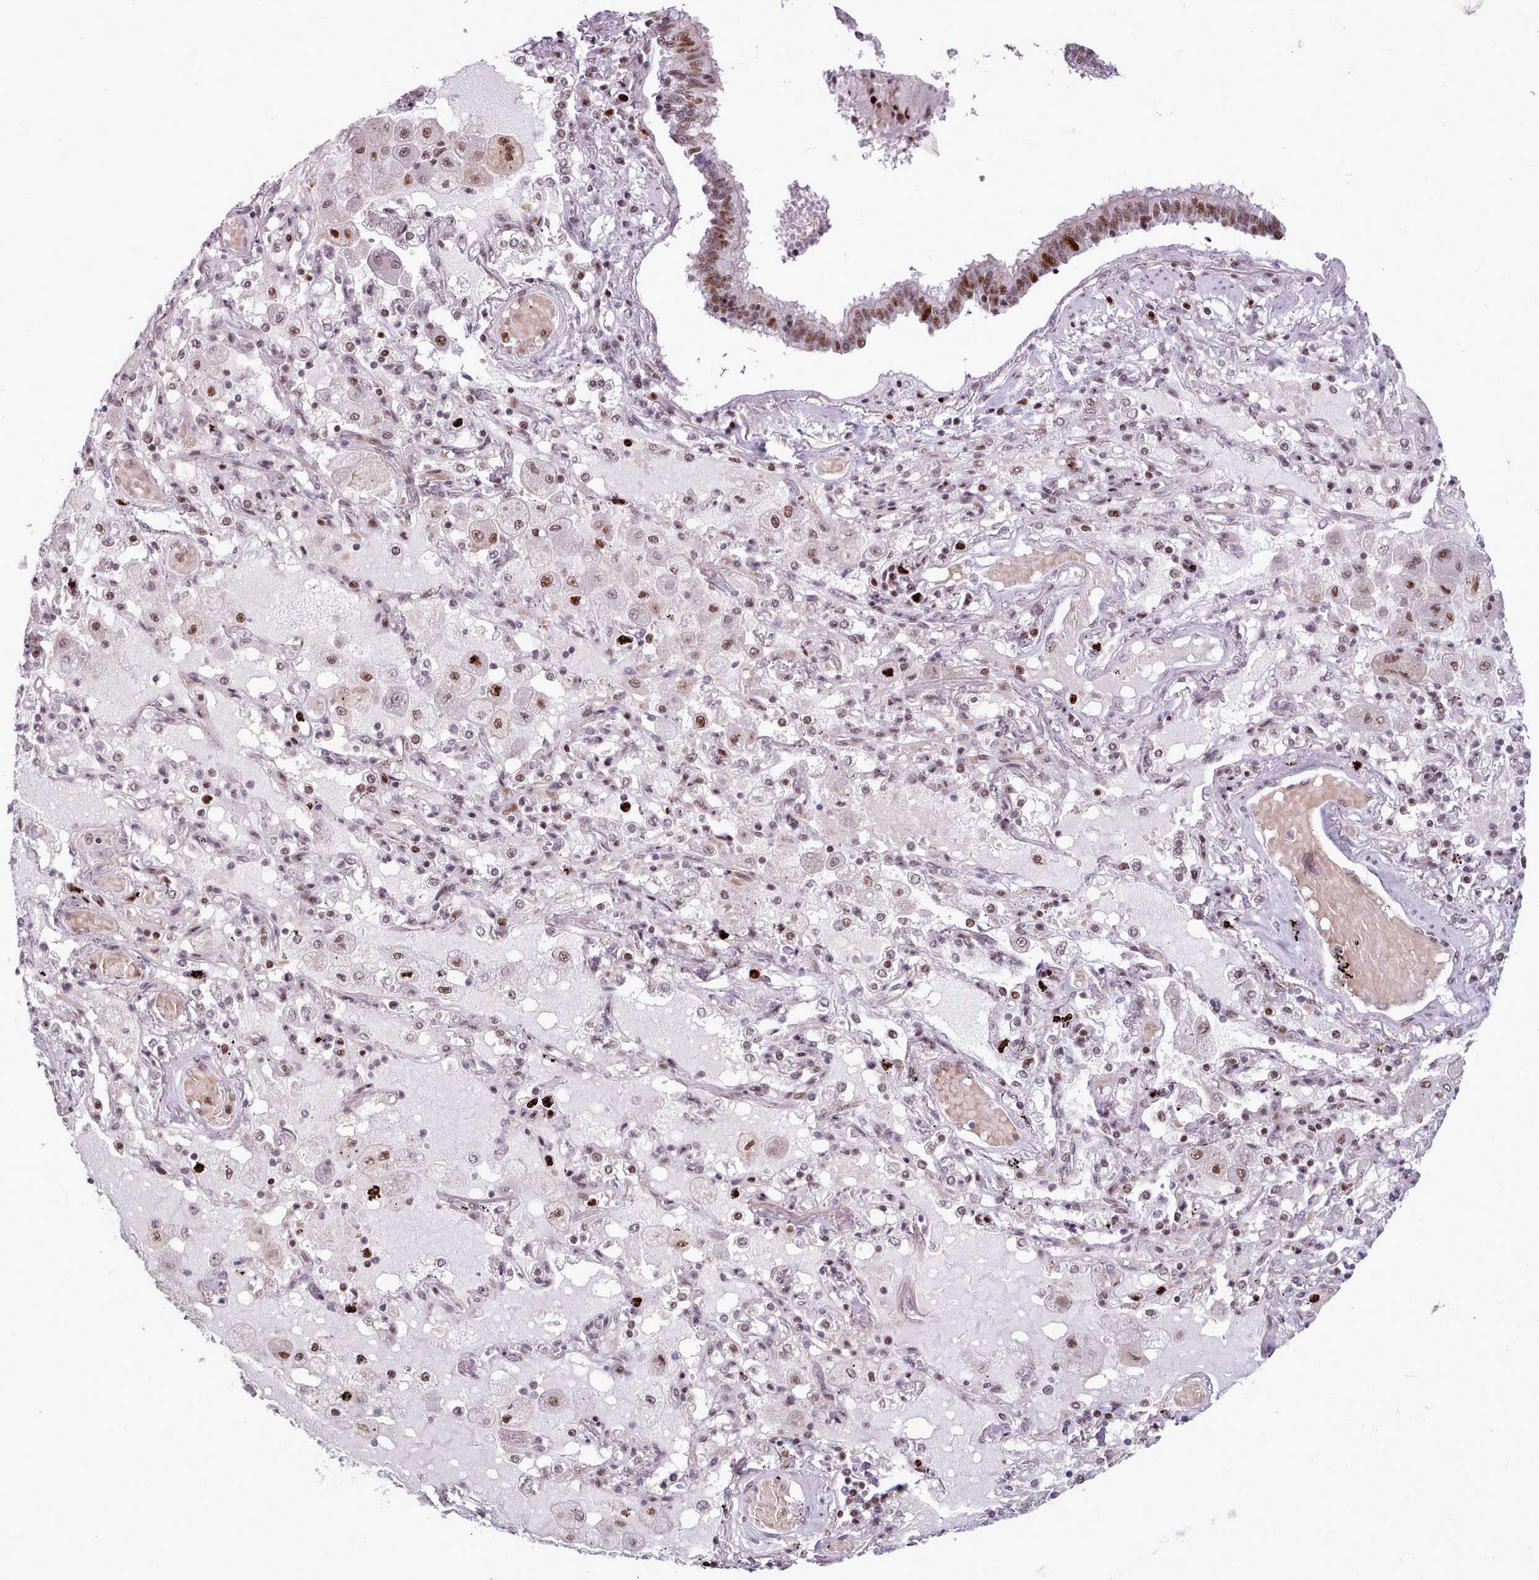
{"staining": {"intensity": "moderate", "quantity": ">75%", "location": "nuclear"}, "tissue": "lung cancer", "cell_type": "Tumor cells", "image_type": "cancer", "snomed": [{"axis": "morphology", "description": "Squamous cell carcinoma, NOS"}, {"axis": "topography", "description": "Lung"}], "caption": "Lung cancer (squamous cell carcinoma) stained for a protein (brown) shows moderate nuclear positive positivity in about >75% of tumor cells.", "gene": "SRSF4", "patient": {"sex": "male", "age": 65}}